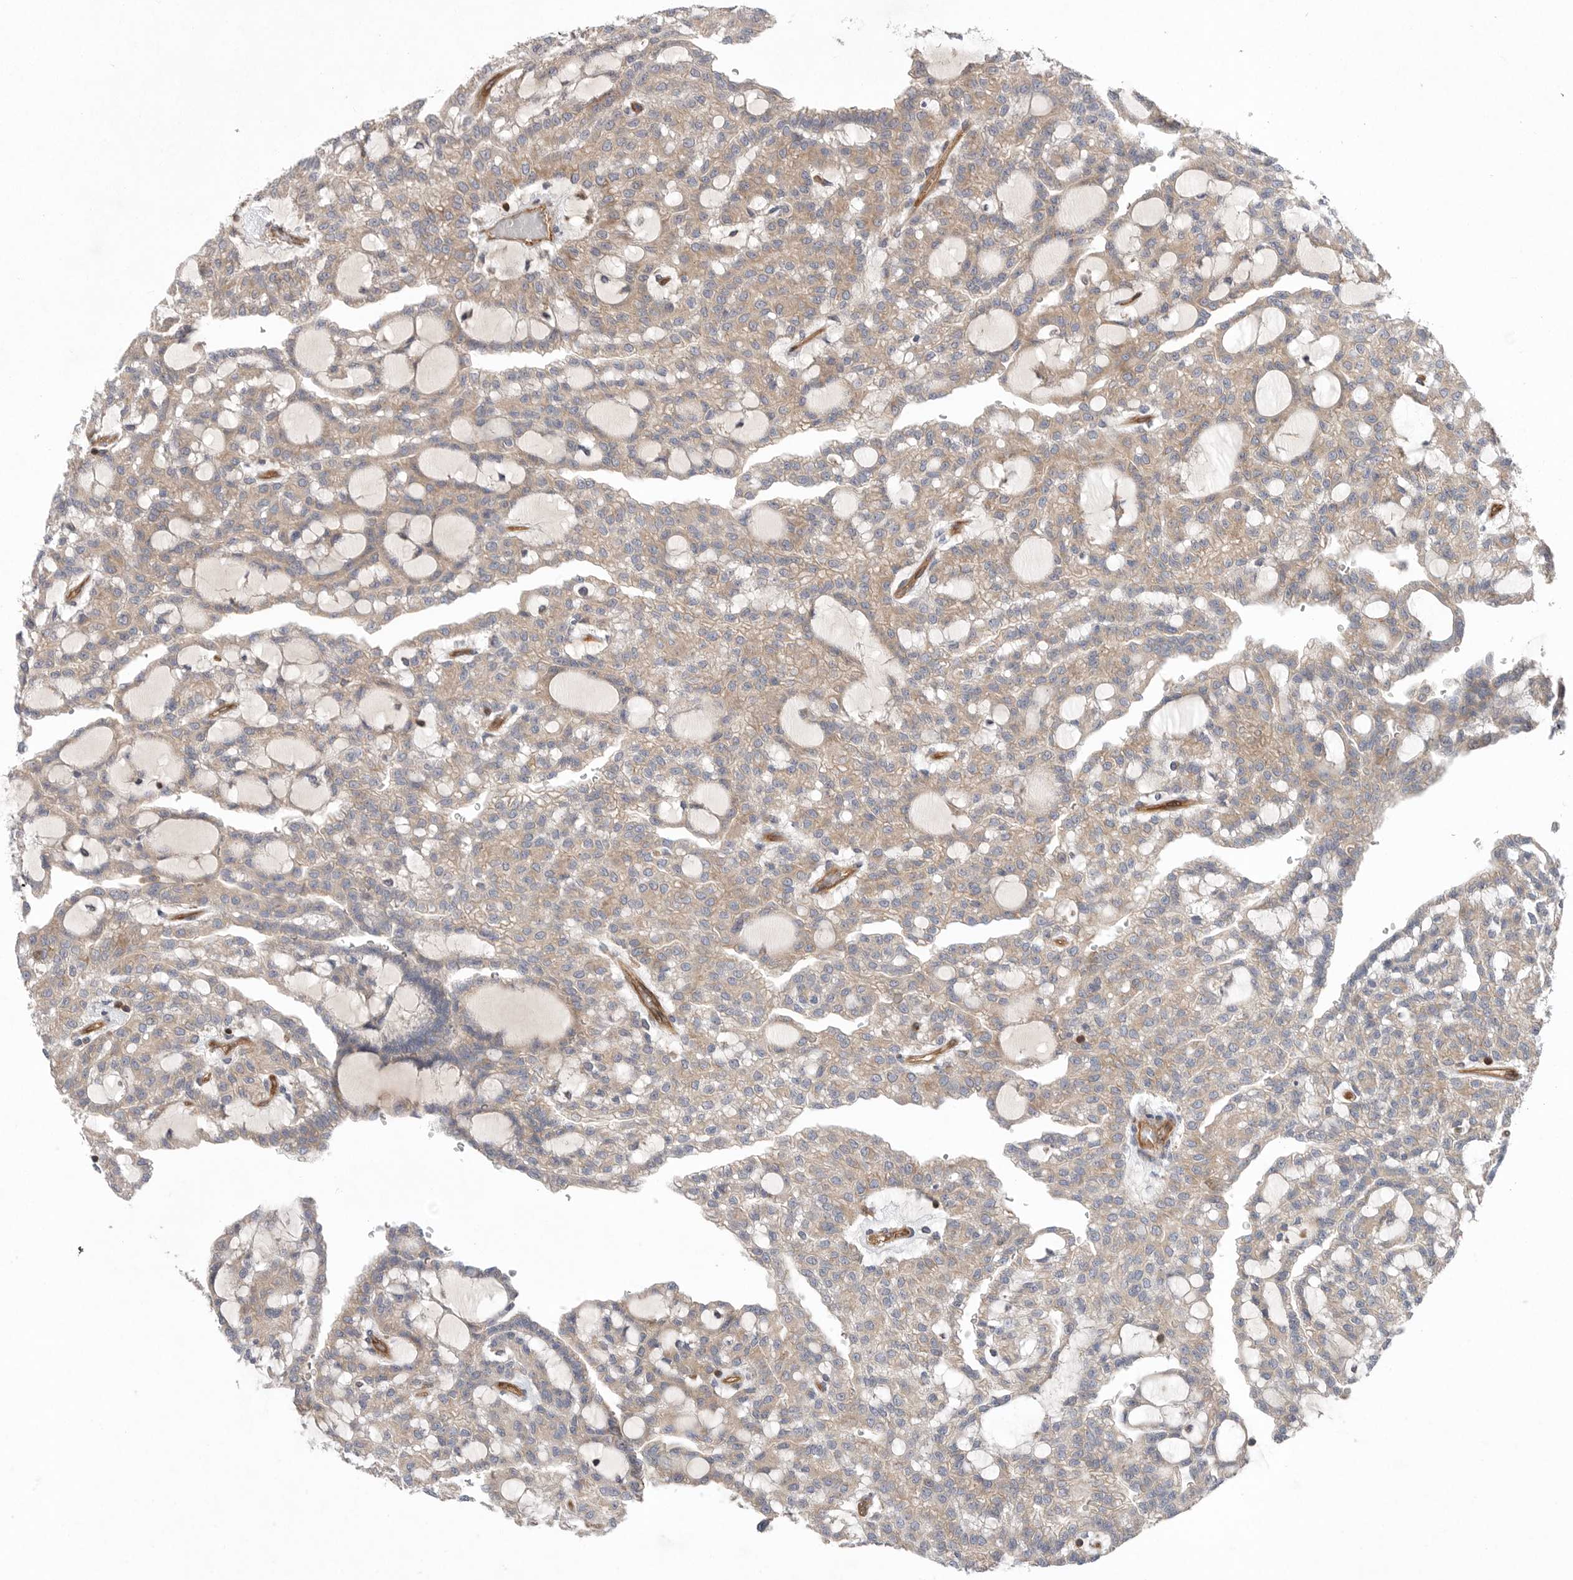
{"staining": {"intensity": "weak", "quantity": ">75%", "location": "cytoplasmic/membranous"}, "tissue": "renal cancer", "cell_type": "Tumor cells", "image_type": "cancer", "snomed": [{"axis": "morphology", "description": "Adenocarcinoma, NOS"}, {"axis": "topography", "description": "Kidney"}], "caption": "Immunohistochemistry (IHC) image of renal cancer (adenocarcinoma) stained for a protein (brown), which demonstrates low levels of weak cytoplasmic/membranous staining in approximately >75% of tumor cells.", "gene": "PRKCH", "patient": {"sex": "male", "age": 63}}